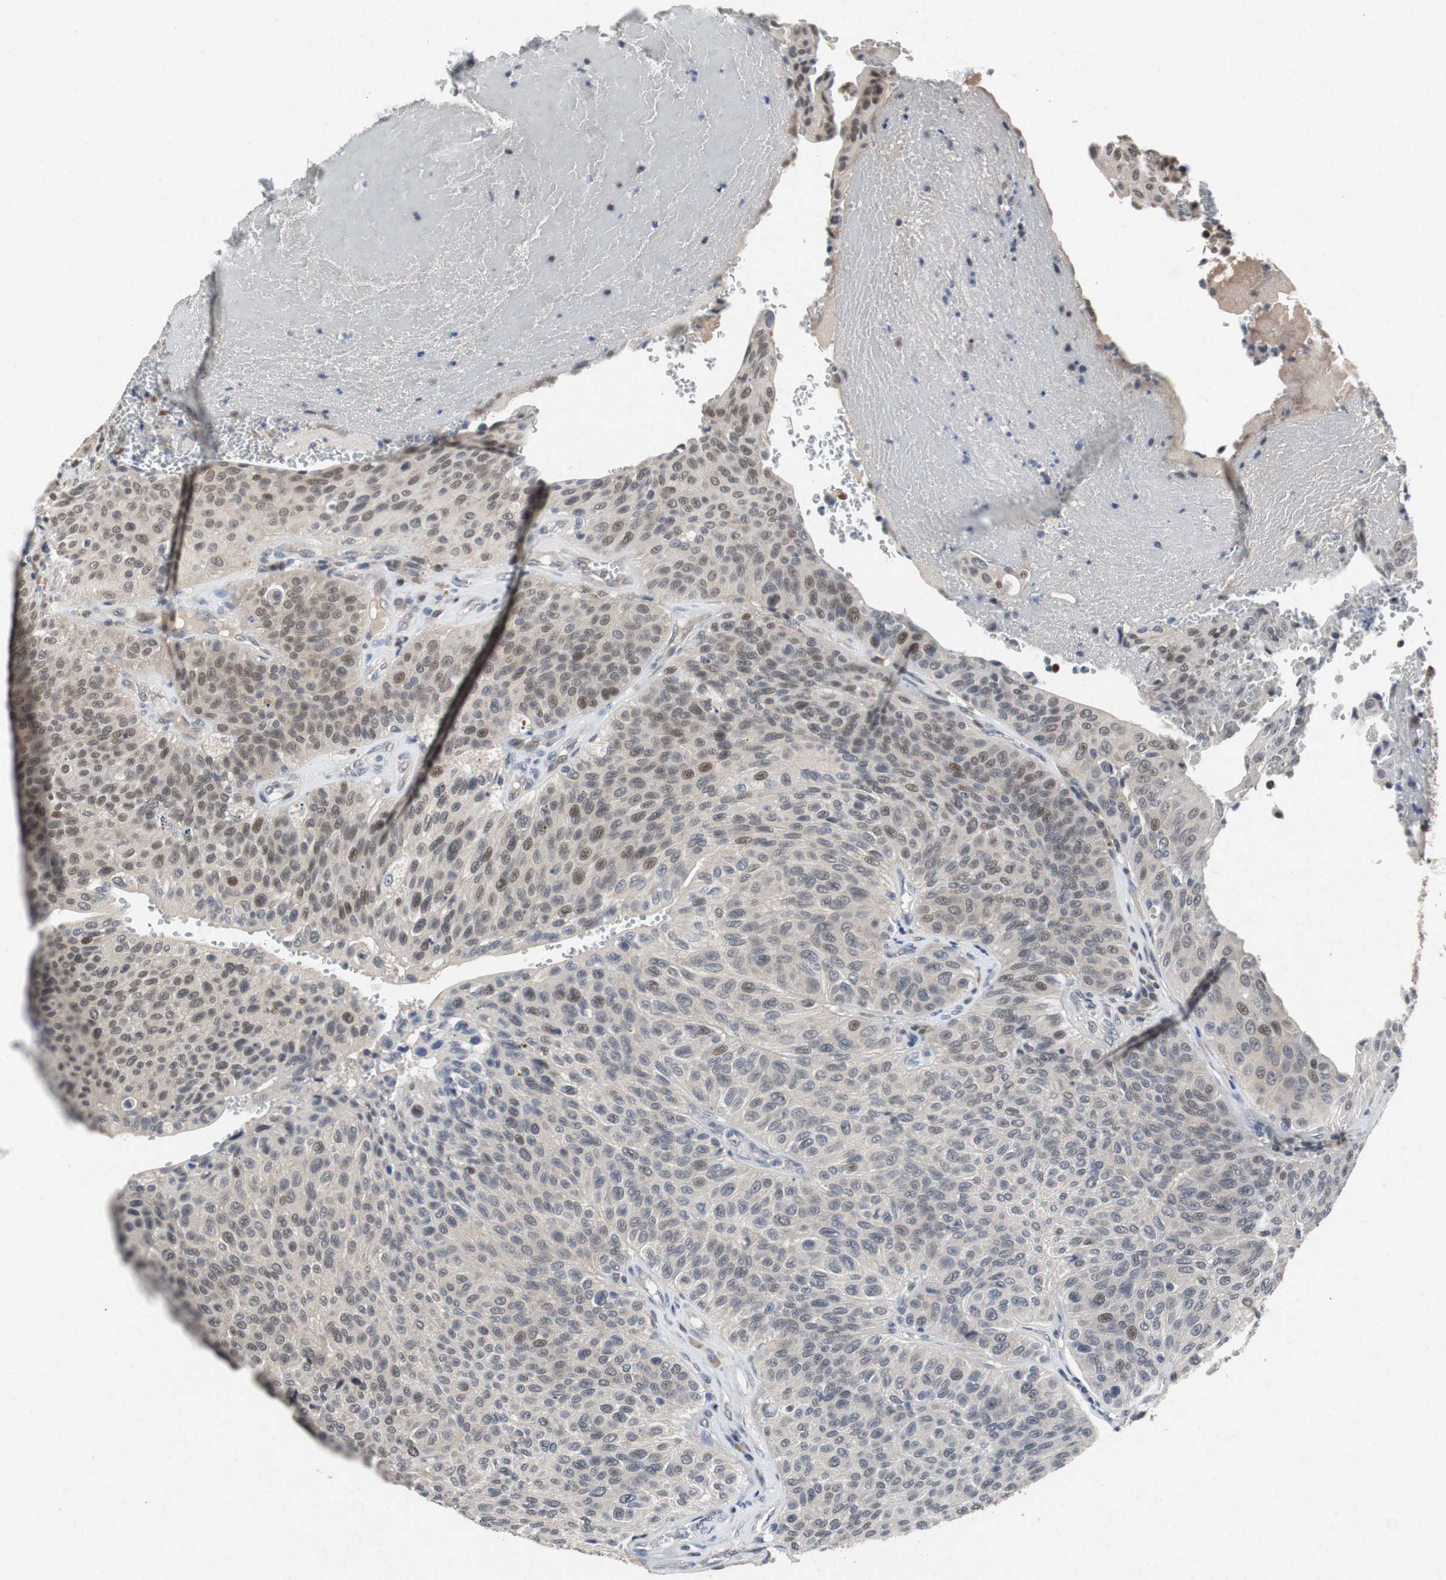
{"staining": {"intensity": "weak", "quantity": "25%-75%", "location": "nuclear"}, "tissue": "urothelial cancer", "cell_type": "Tumor cells", "image_type": "cancer", "snomed": [{"axis": "morphology", "description": "Urothelial carcinoma, High grade"}, {"axis": "topography", "description": "Urinary bladder"}], "caption": "Immunohistochemistry (IHC) image of neoplastic tissue: human high-grade urothelial carcinoma stained using immunohistochemistry demonstrates low levels of weak protein expression localized specifically in the nuclear of tumor cells, appearing as a nuclear brown color.", "gene": "TP63", "patient": {"sex": "male", "age": 66}}